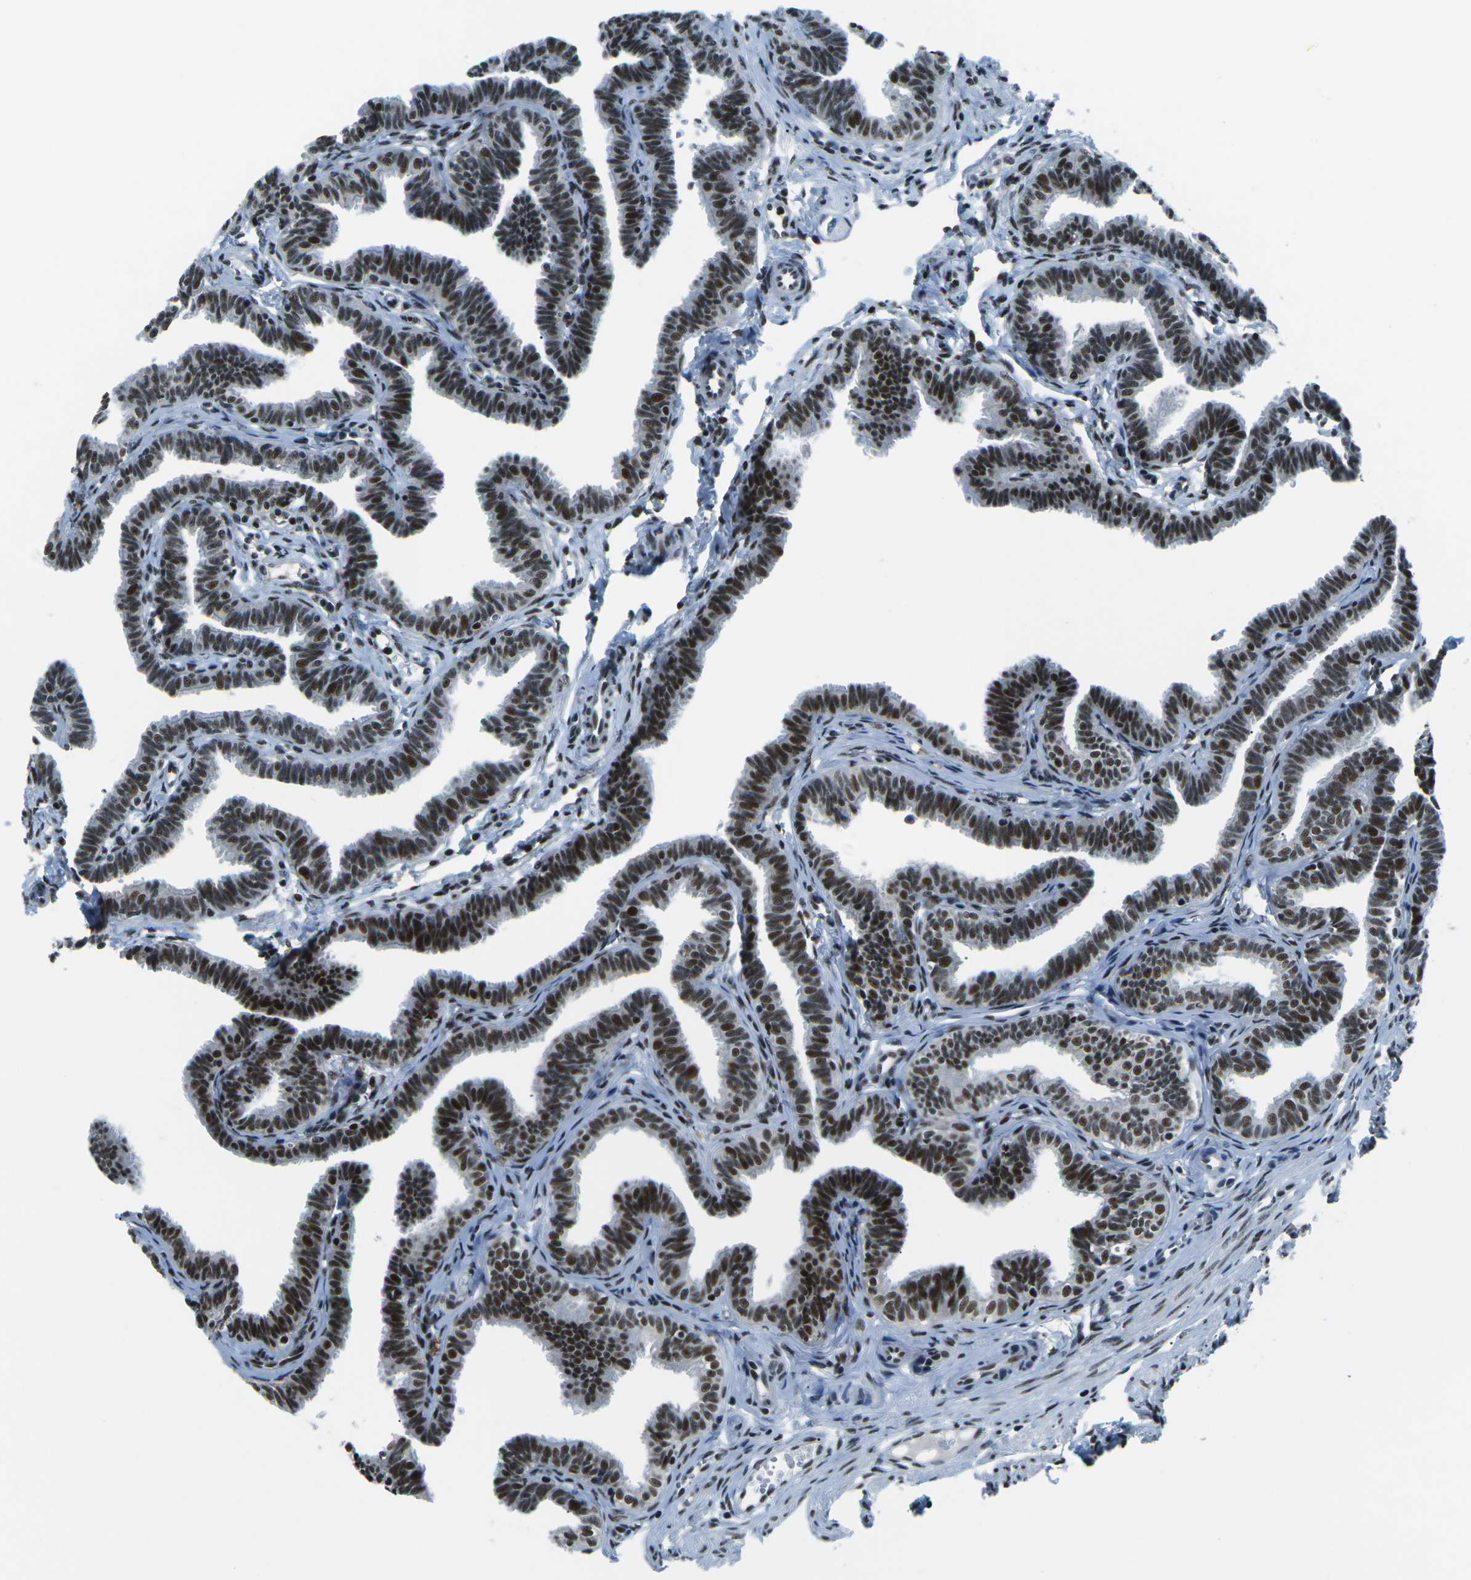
{"staining": {"intensity": "strong", "quantity": ">75%", "location": "nuclear"}, "tissue": "fallopian tube", "cell_type": "Glandular cells", "image_type": "normal", "snomed": [{"axis": "morphology", "description": "Normal tissue, NOS"}, {"axis": "topography", "description": "Fallopian tube"}, {"axis": "topography", "description": "Ovary"}], "caption": "Immunohistochemical staining of unremarkable fallopian tube exhibits >75% levels of strong nuclear protein positivity in about >75% of glandular cells. The staining was performed using DAB to visualize the protein expression in brown, while the nuclei were stained in blue with hematoxylin (Magnification: 20x).", "gene": "RBL2", "patient": {"sex": "female", "age": 23}}